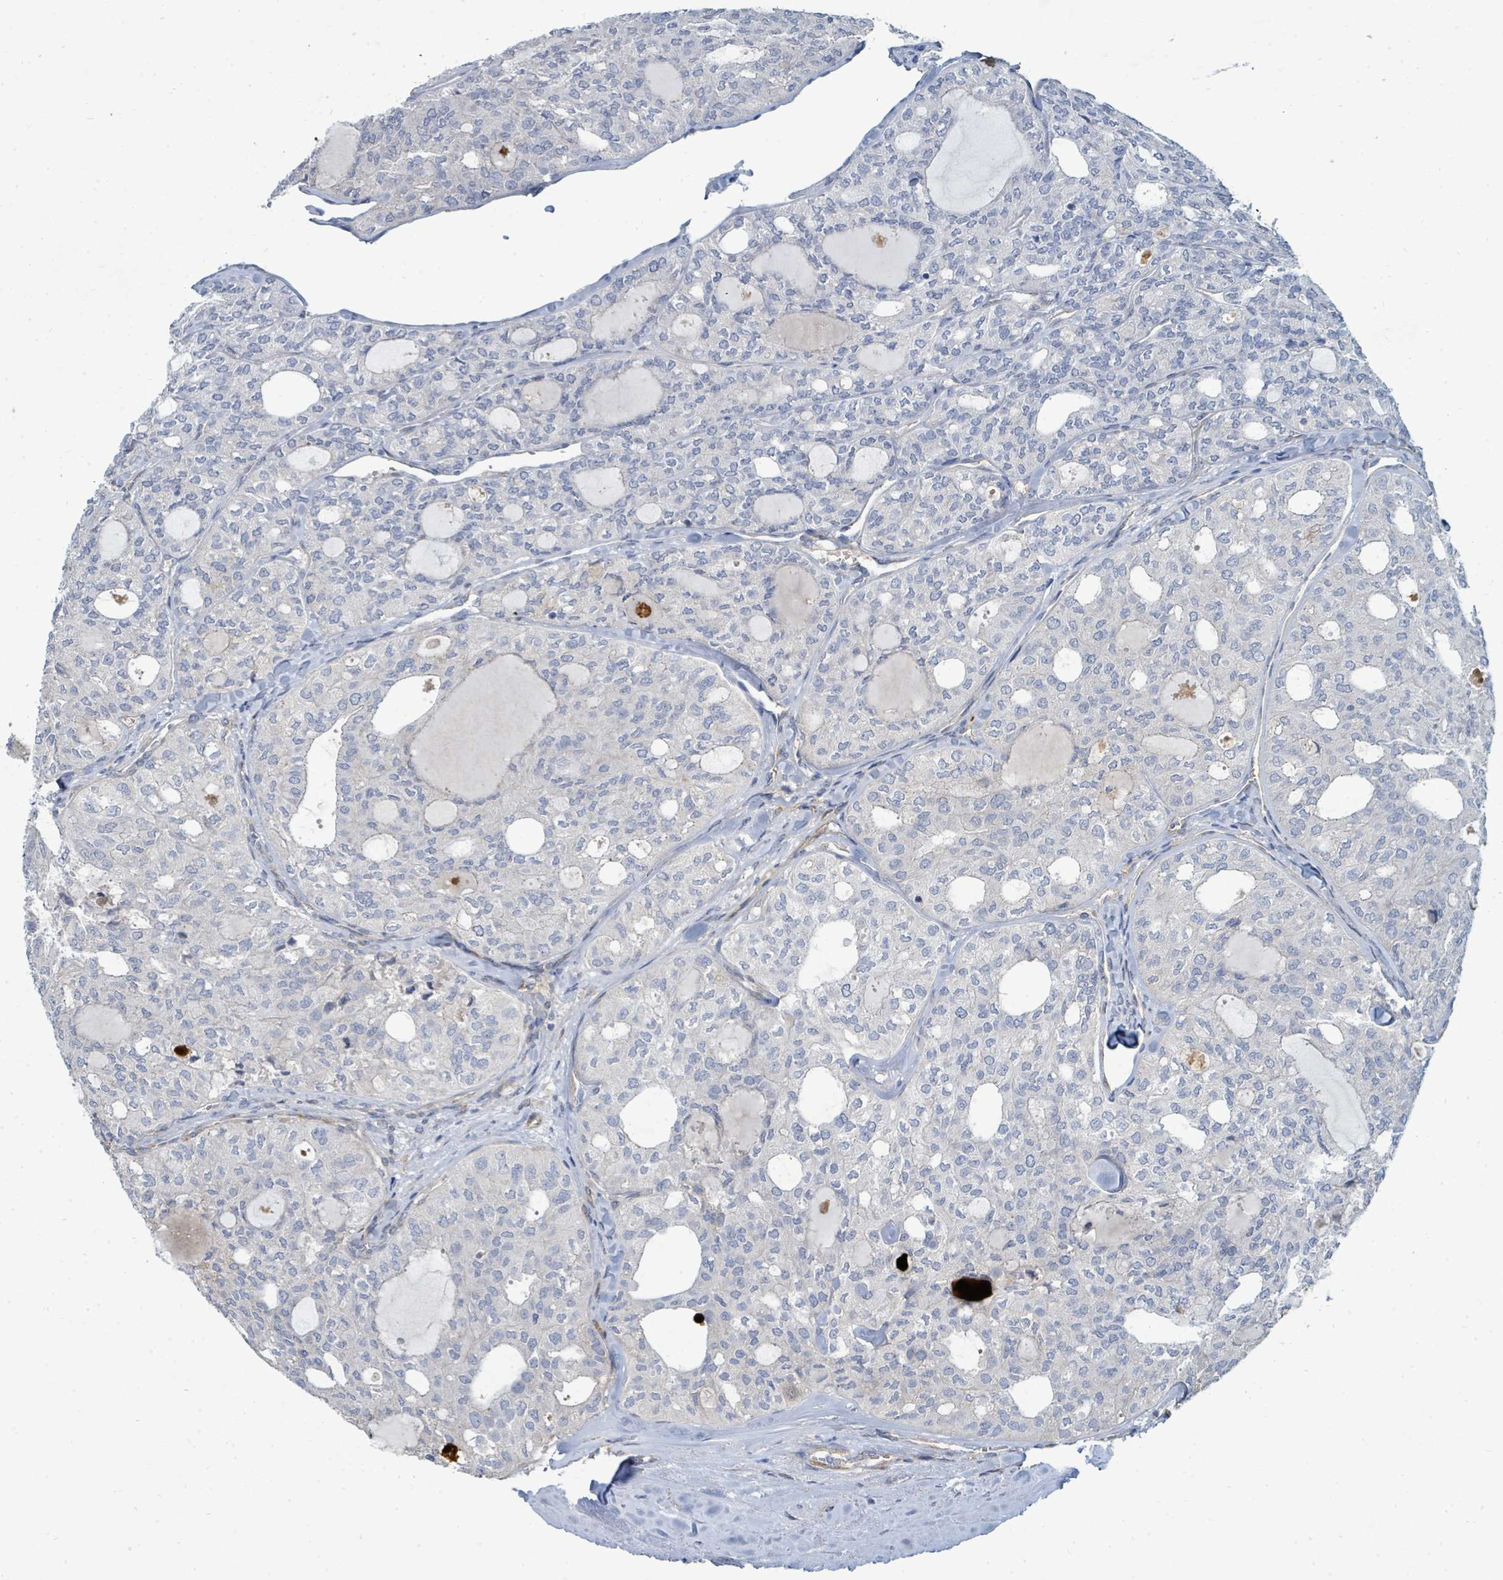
{"staining": {"intensity": "negative", "quantity": "none", "location": "none"}, "tissue": "thyroid cancer", "cell_type": "Tumor cells", "image_type": "cancer", "snomed": [{"axis": "morphology", "description": "Follicular adenoma carcinoma, NOS"}, {"axis": "topography", "description": "Thyroid gland"}], "caption": "This image is of thyroid follicular adenoma carcinoma stained with immunohistochemistry (IHC) to label a protein in brown with the nuclei are counter-stained blue. There is no expression in tumor cells.", "gene": "IFIT1", "patient": {"sex": "male", "age": 75}}